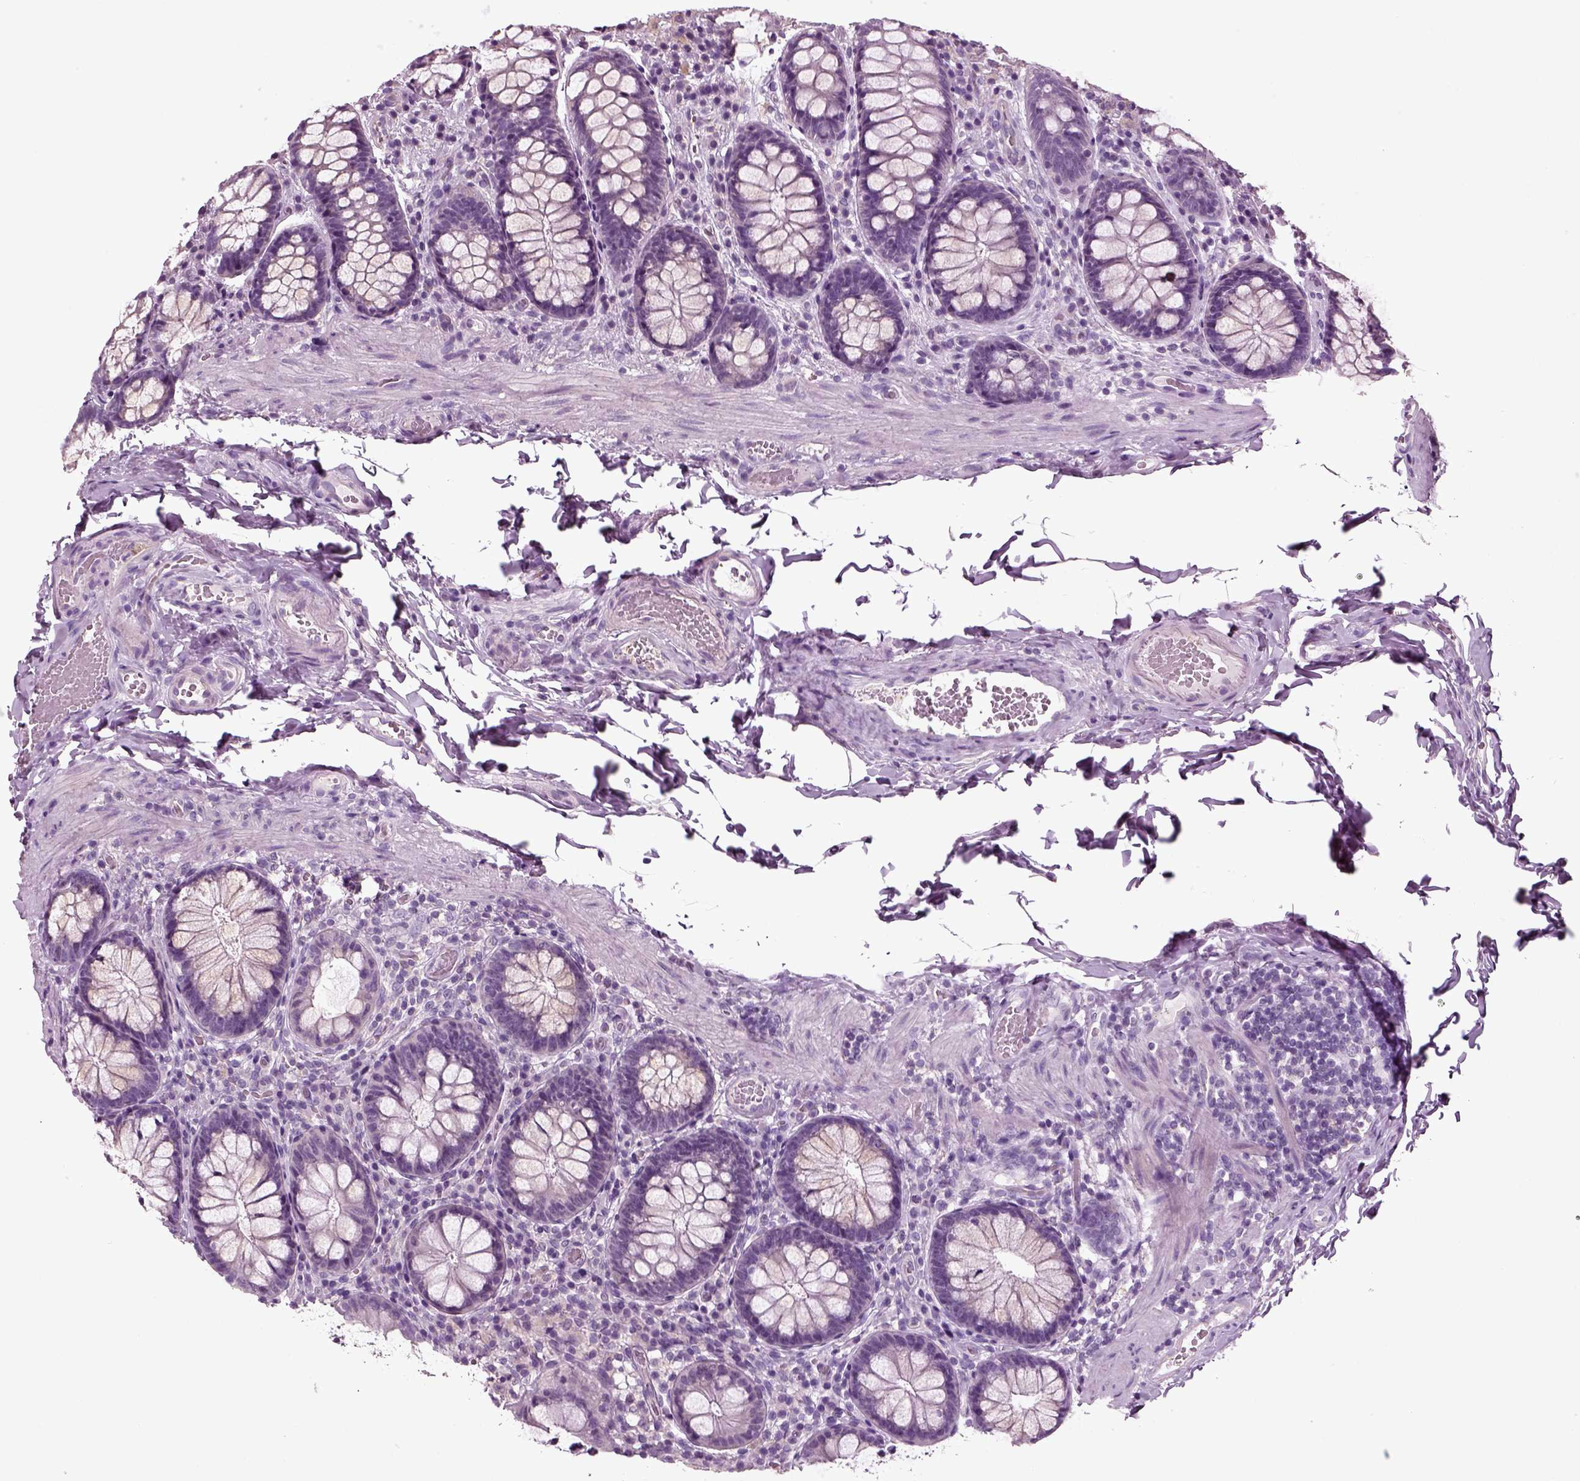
{"staining": {"intensity": "negative", "quantity": "none", "location": "none"}, "tissue": "colon", "cell_type": "Endothelial cells", "image_type": "normal", "snomed": [{"axis": "morphology", "description": "Normal tissue, NOS"}, {"axis": "topography", "description": "Colon"}], "caption": "A high-resolution image shows immunohistochemistry (IHC) staining of benign colon, which displays no significant expression in endothelial cells.", "gene": "DEFB118", "patient": {"sex": "female", "age": 86}}